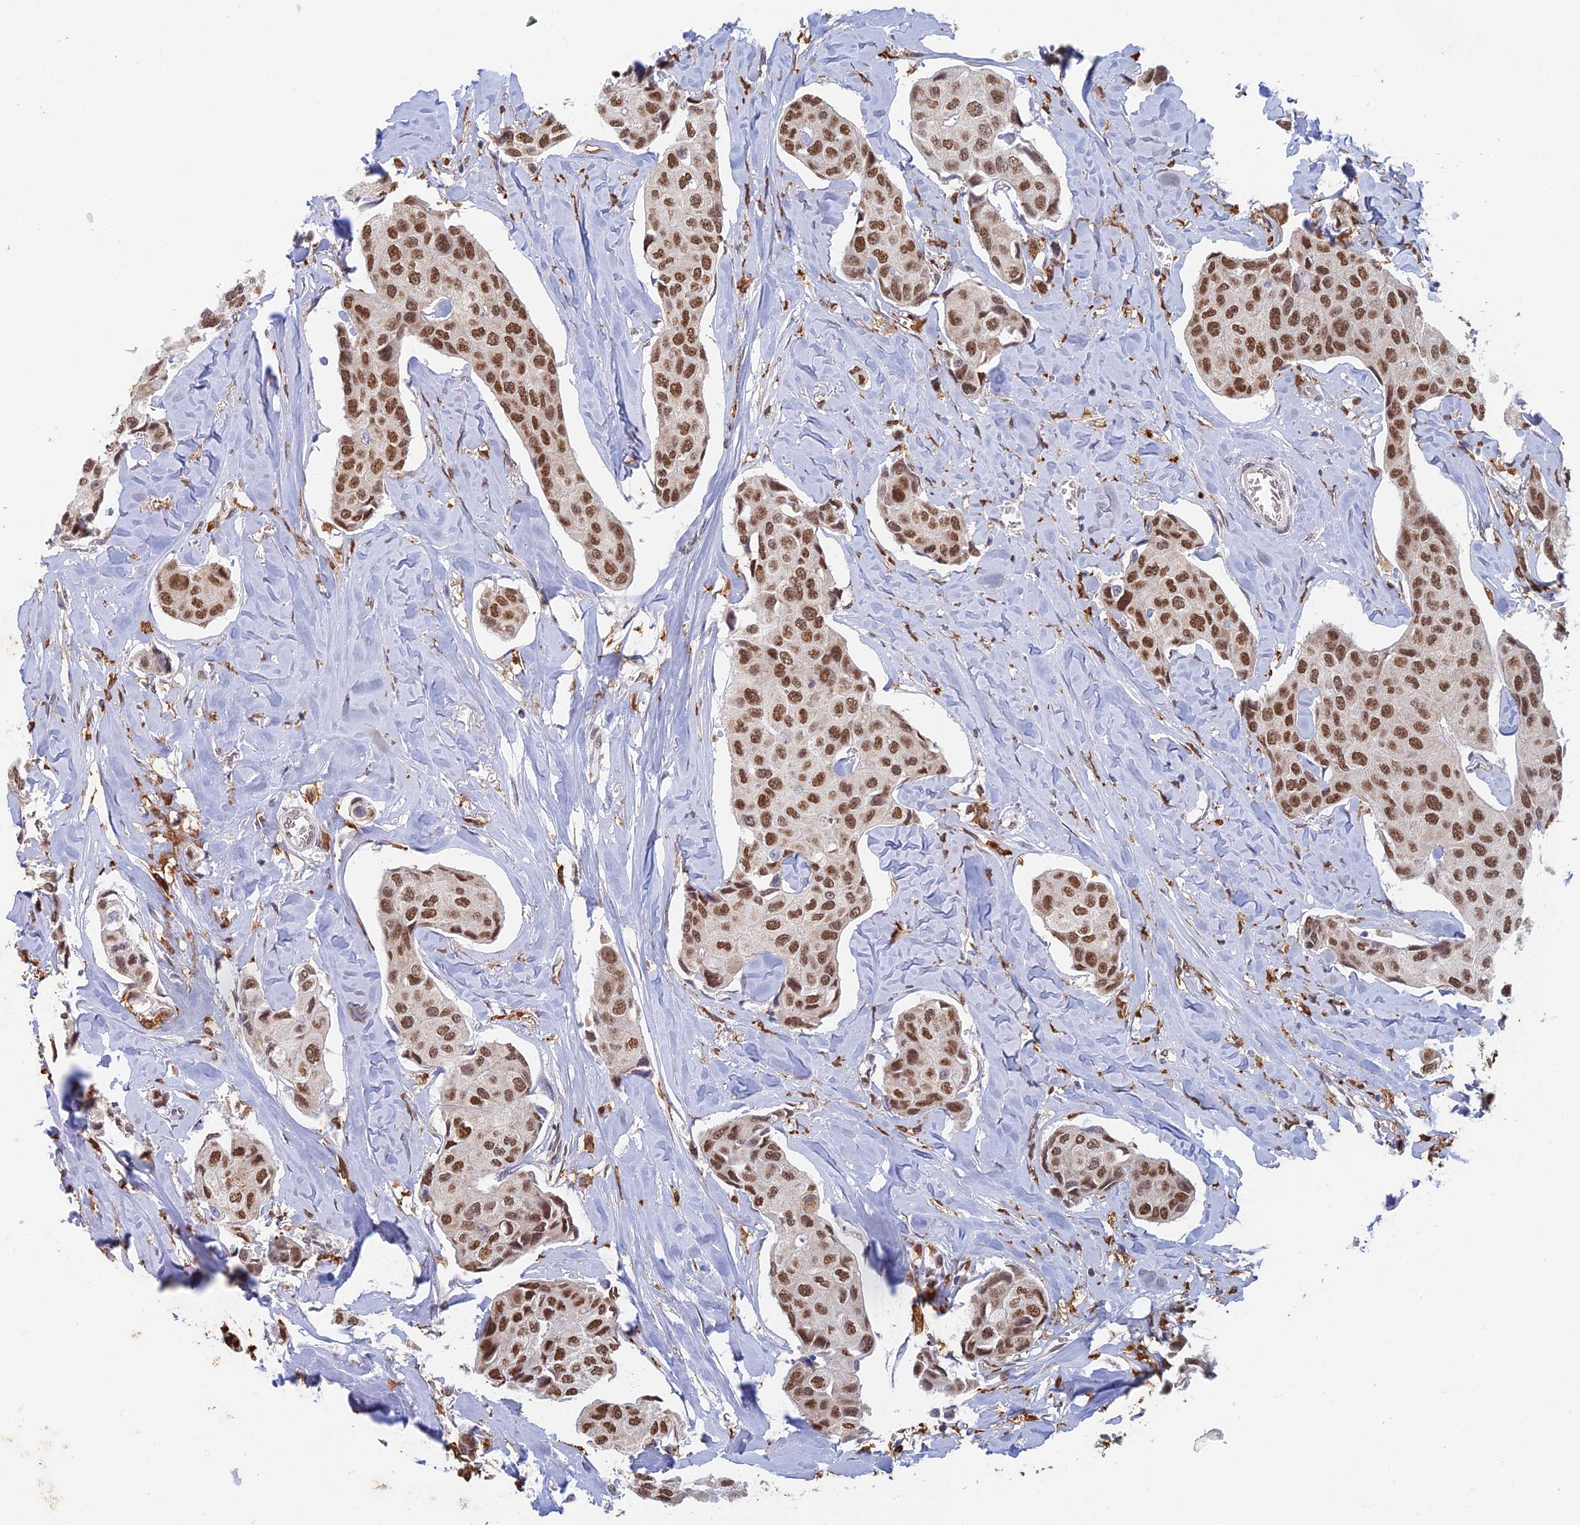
{"staining": {"intensity": "moderate", "quantity": ">75%", "location": "nuclear"}, "tissue": "breast cancer", "cell_type": "Tumor cells", "image_type": "cancer", "snomed": [{"axis": "morphology", "description": "Duct carcinoma"}, {"axis": "topography", "description": "Breast"}], "caption": "Protein staining reveals moderate nuclear positivity in about >75% of tumor cells in breast intraductal carcinoma.", "gene": "GPATCH1", "patient": {"sex": "female", "age": 80}}